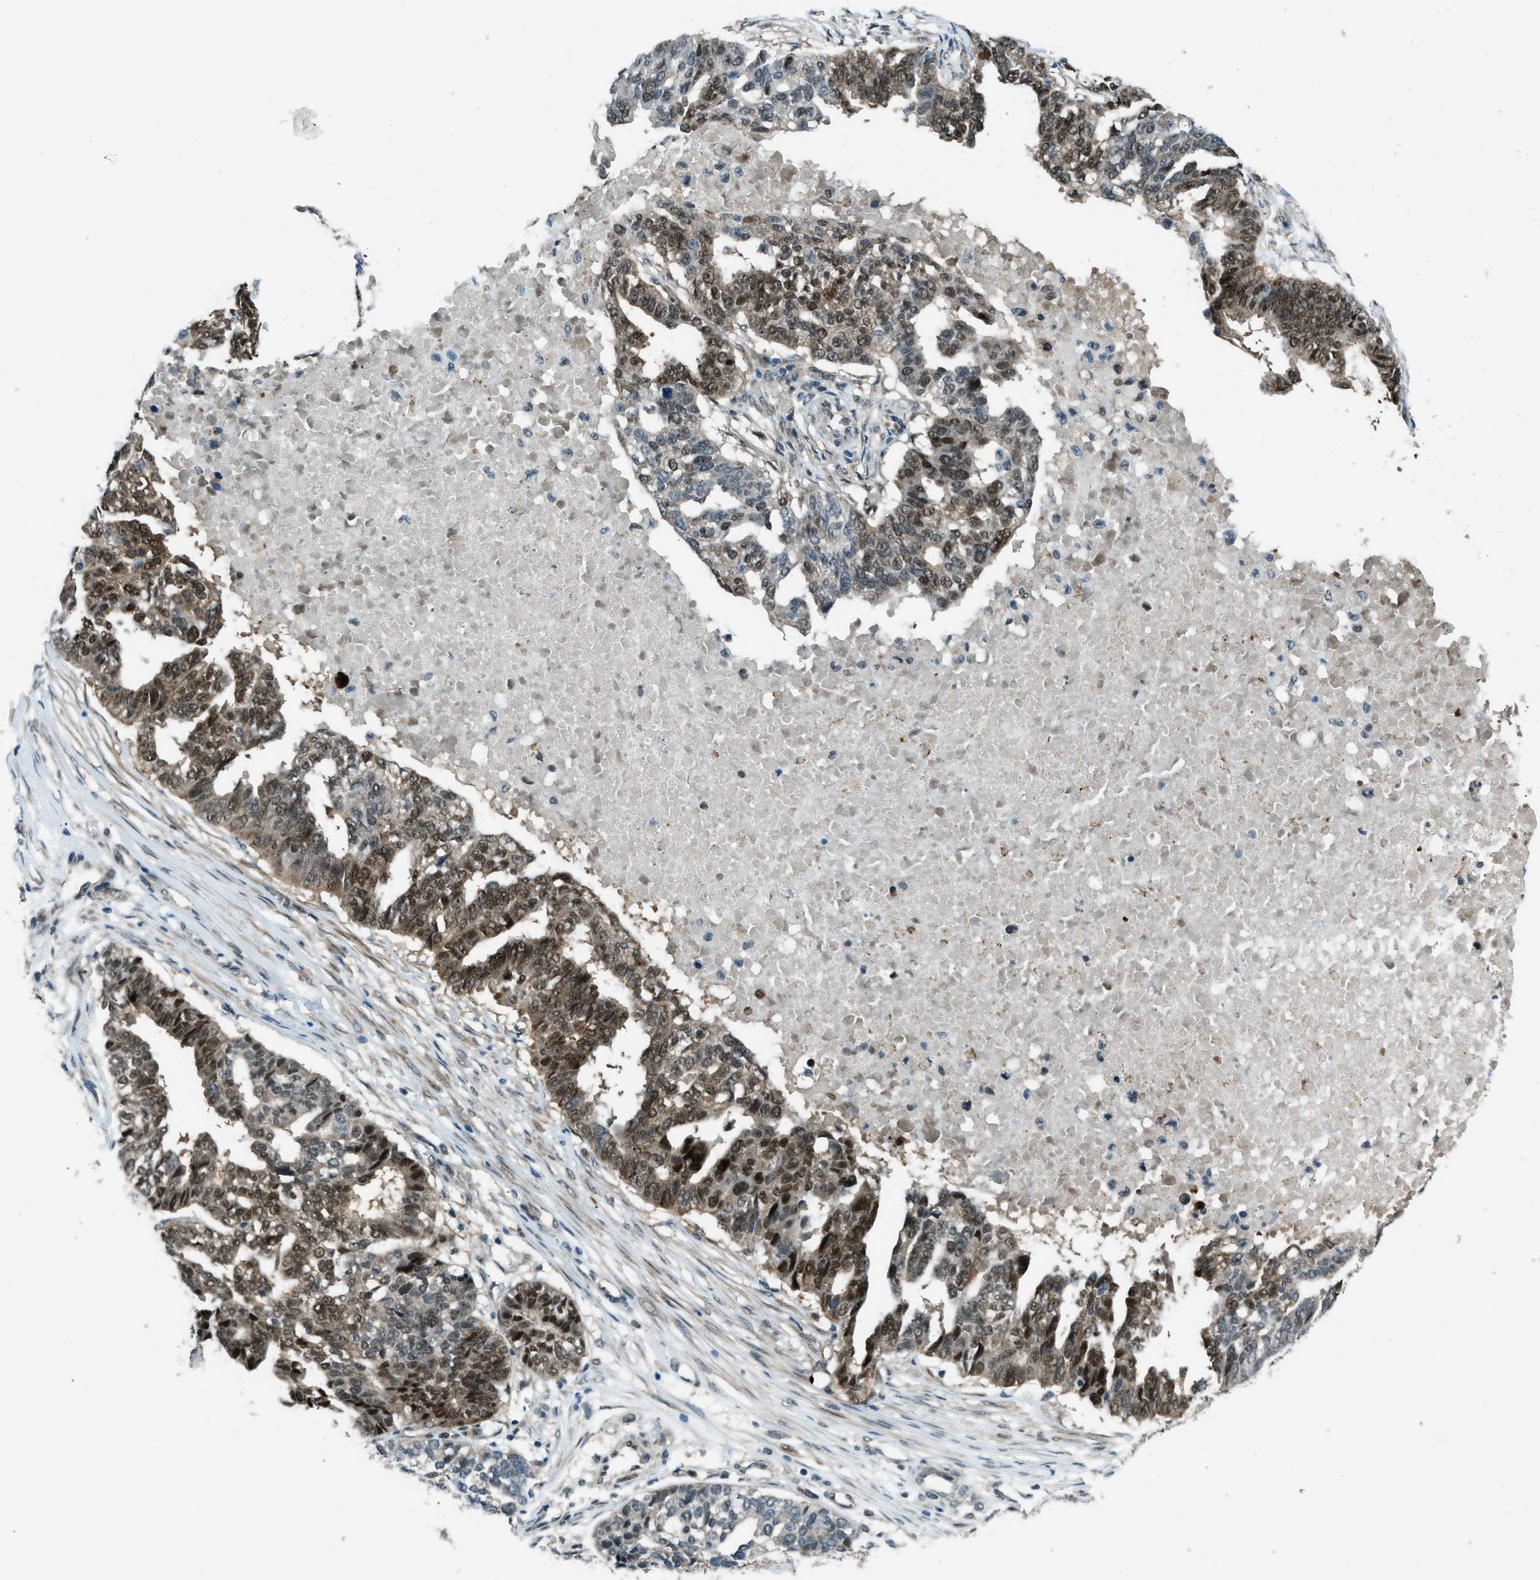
{"staining": {"intensity": "moderate", "quantity": "25%-75%", "location": "nuclear"}, "tissue": "ovarian cancer", "cell_type": "Tumor cells", "image_type": "cancer", "snomed": [{"axis": "morphology", "description": "Cystadenocarcinoma, serous, NOS"}, {"axis": "topography", "description": "Ovary"}], "caption": "Ovarian cancer (serous cystadenocarcinoma) tissue displays moderate nuclear expression in about 25%-75% of tumor cells", "gene": "NPEPL1", "patient": {"sex": "female", "age": 59}}